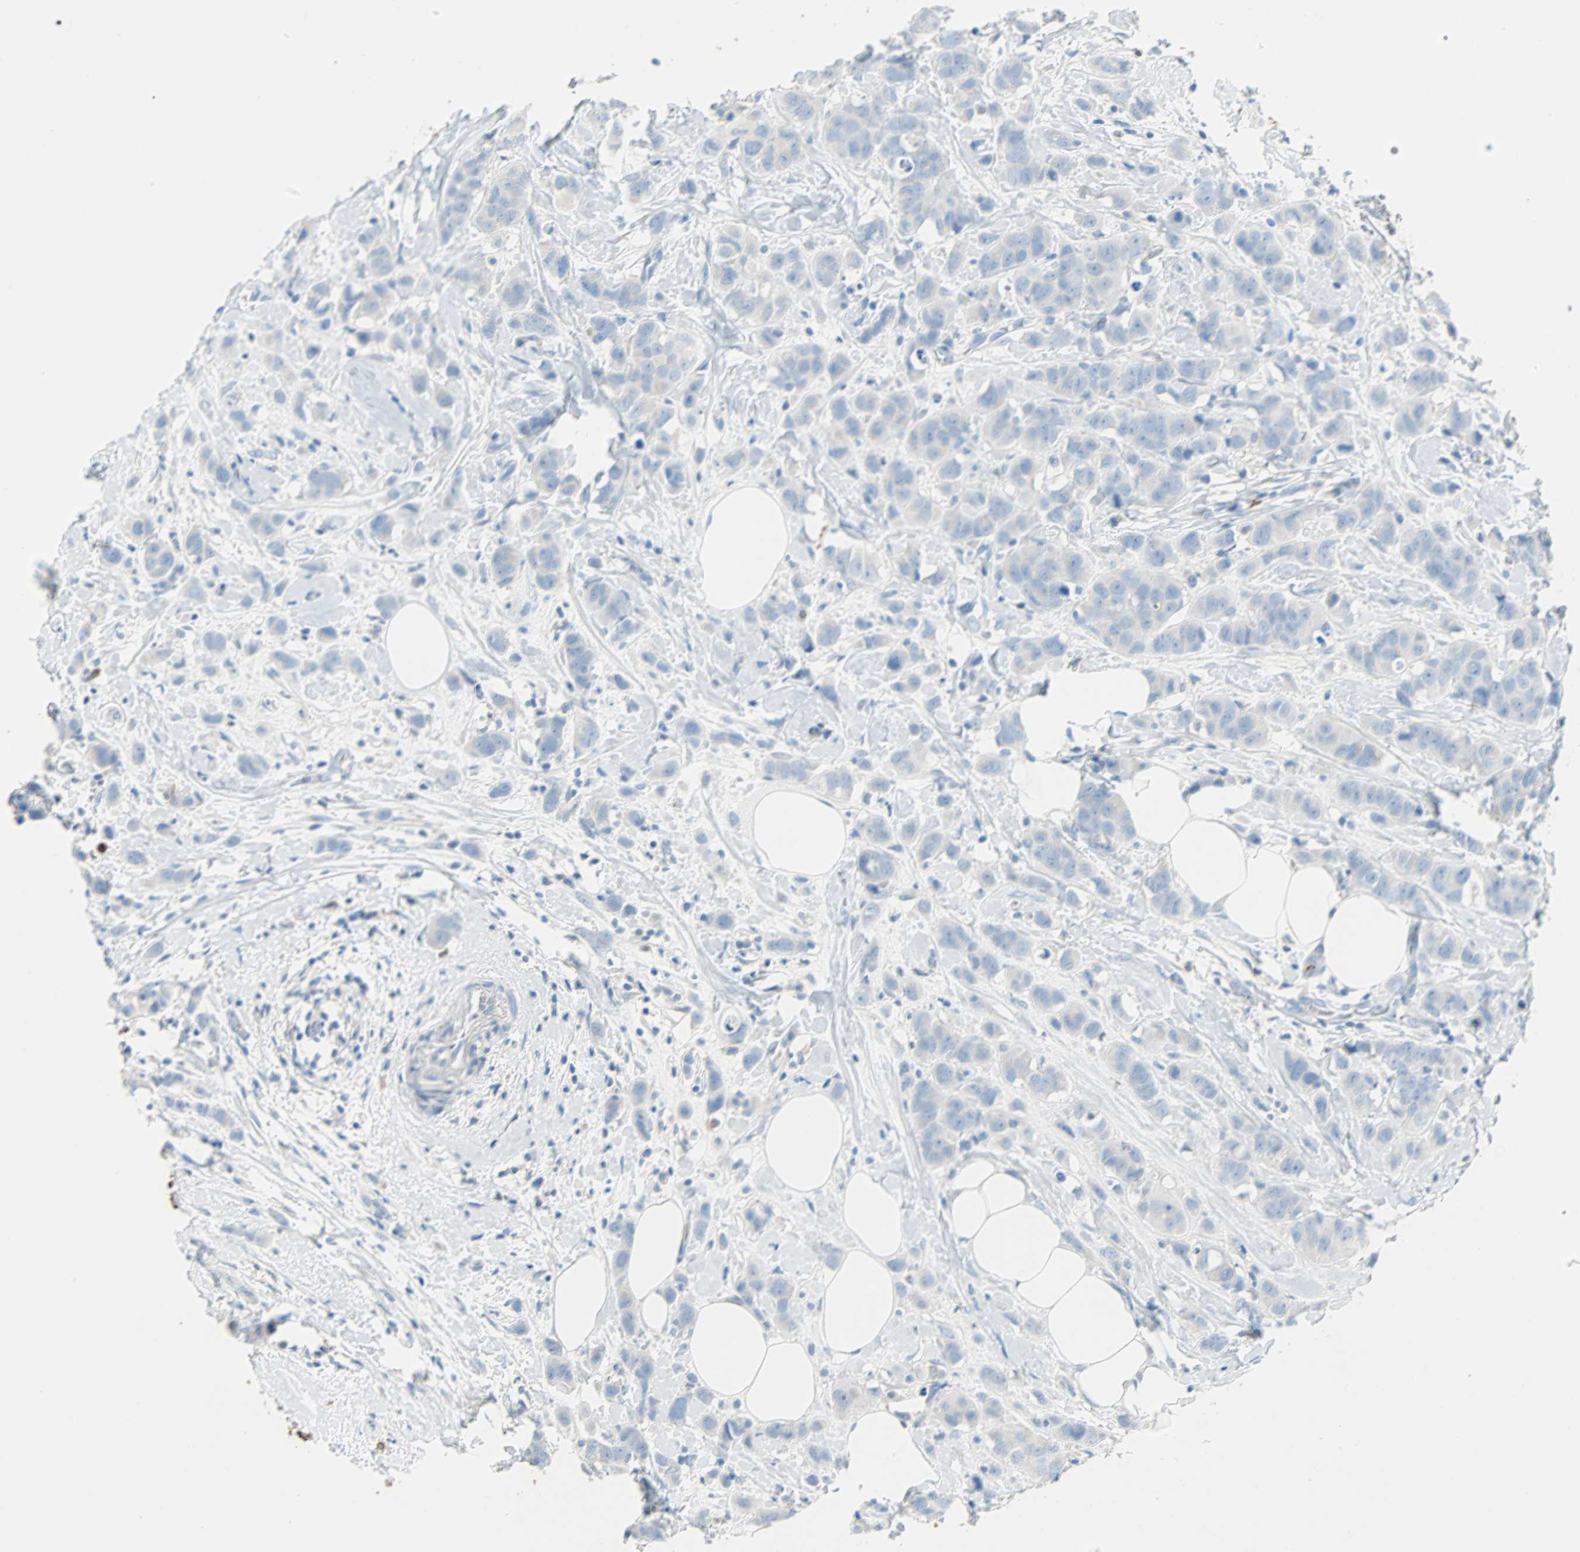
{"staining": {"intensity": "negative", "quantity": "none", "location": "none"}, "tissue": "breast cancer", "cell_type": "Tumor cells", "image_type": "cancer", "snomed": [{"axis": "morphology", "description": "Normal tissue, NOS"}, {"axis": "morphology", "description": "Duct carcinoma"}, {"axis": "topography", "description": "Breast"}], "caption": "Tumor cells show no significant positivity in invasive ductal carcinoma (breast).", "gene": "CLEC4A", "patient": {"sex": "female", "age": 50}}